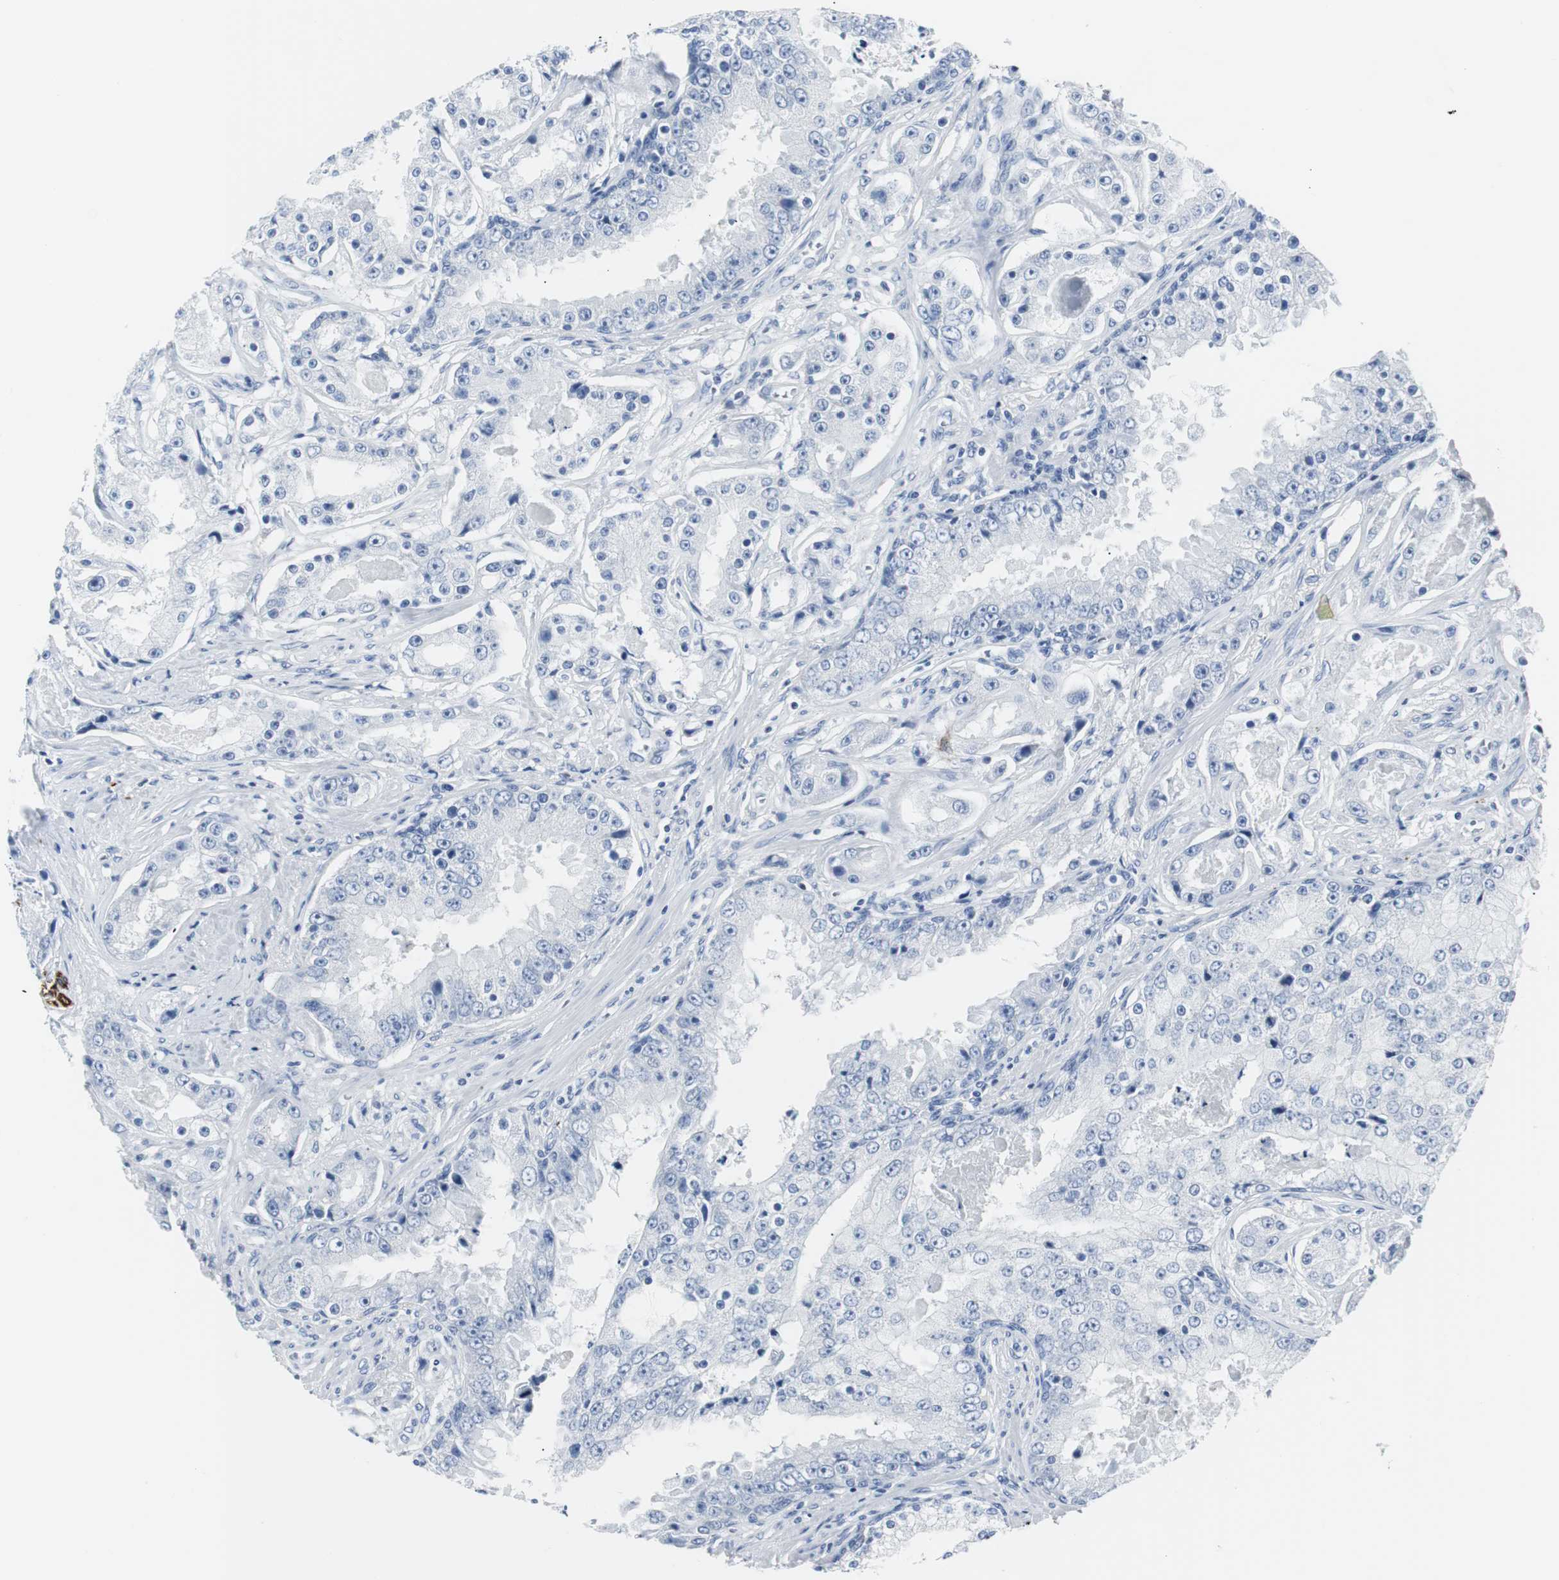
{"staining": {"intensity": "negative", "quantity": "none", "location": "none"}, "tissue": "prostate cancer", "cell_type": "Tumor cells", "image_type": "cancer", "snomed": [{"axis": "morphology", "description": "Adenocarcinoma, High grade"}, {"axis": "topography", "description": "Prostate"}], "caption": "Adenocarcinoma (high-grade) (prostate) was stained to show a protein in brown. There is no significant expression in tumor cells.", "gene": "GAP43", "patient": {"sex": "male", "age": 73}}